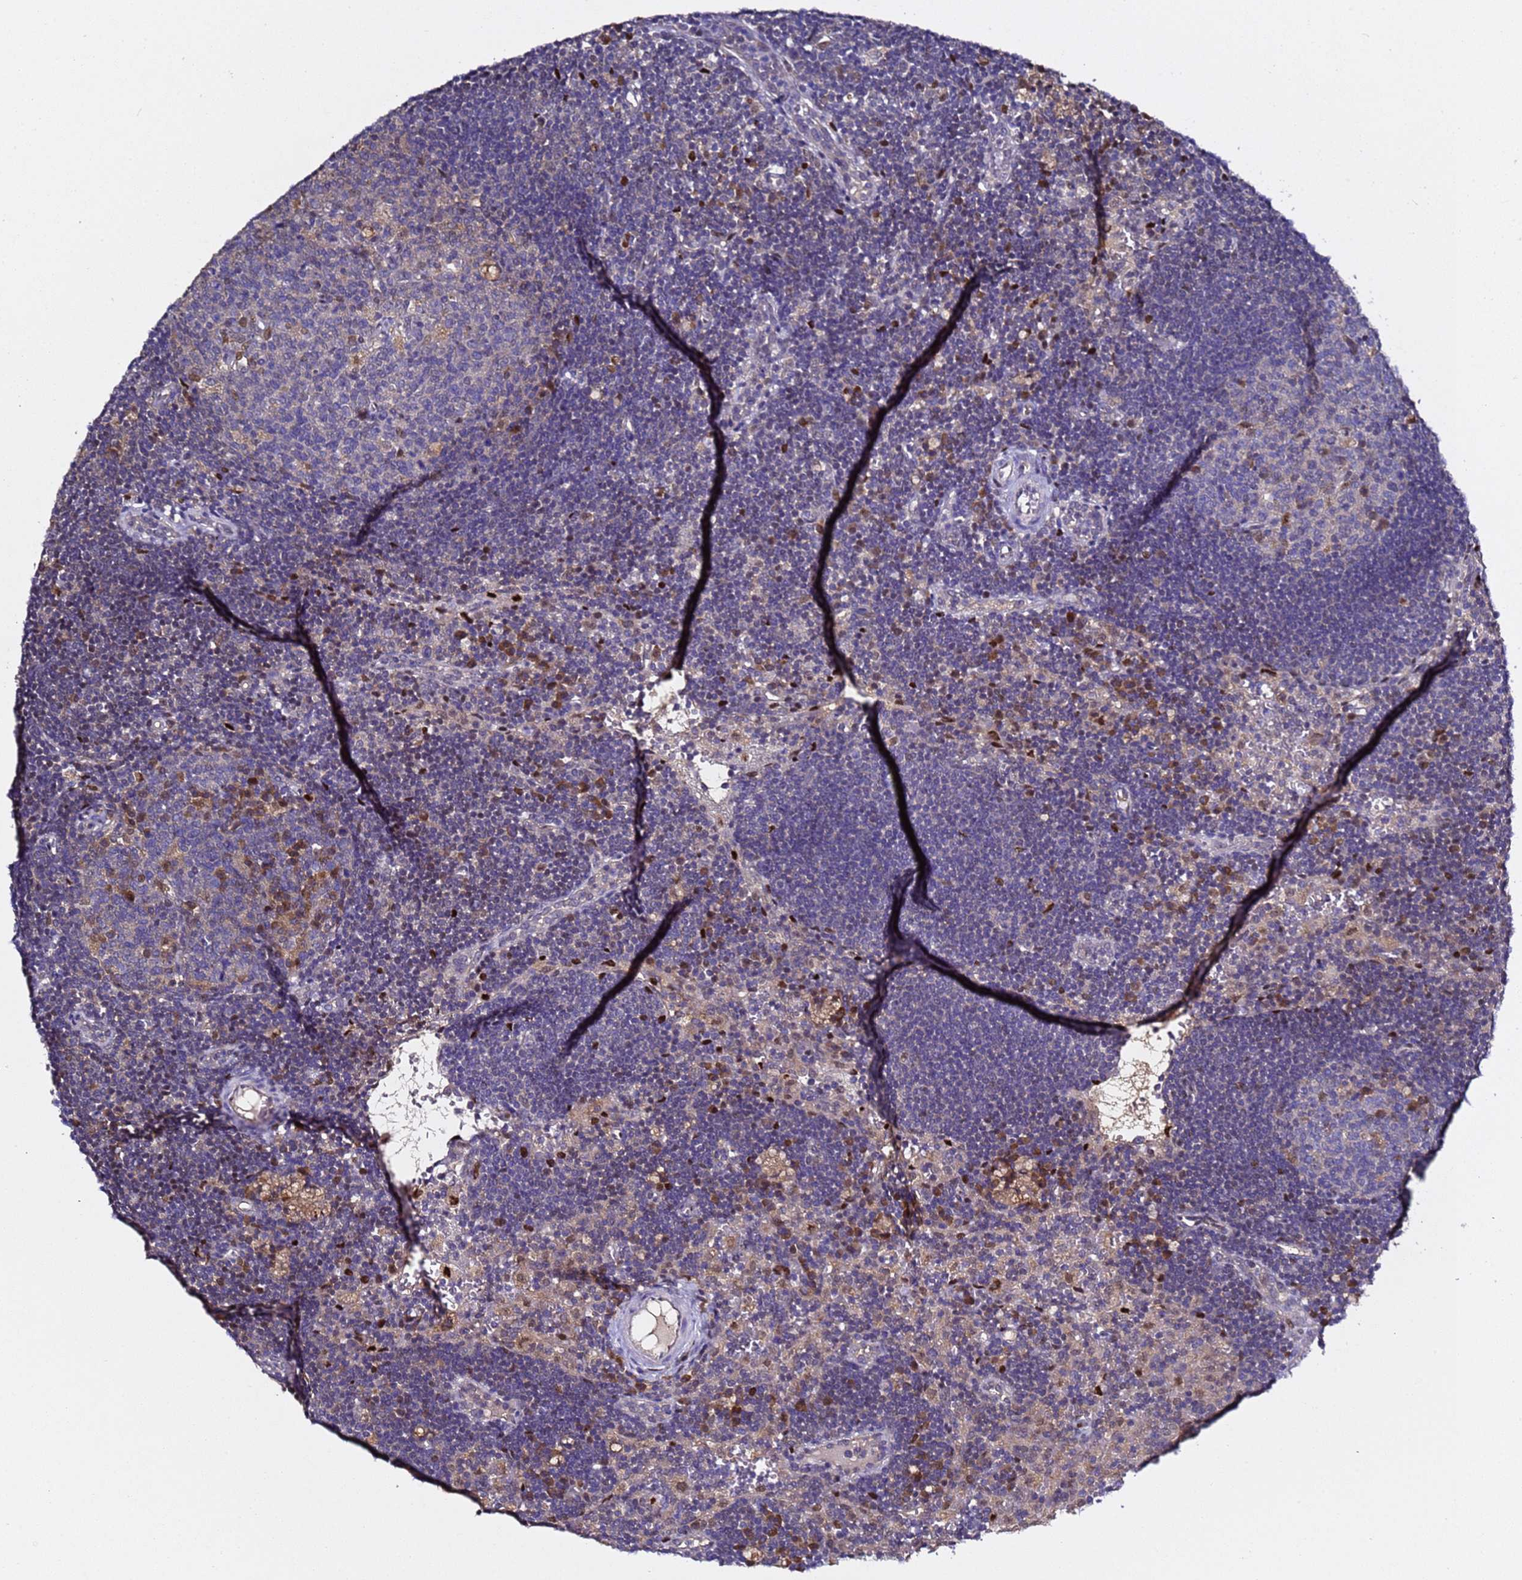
{"staining": {"intensity": "moderate", "quantity": "<25%", "location": "cytoplasmic/membranous"}, "tissue": "lymph node", "cell_type": "Germinal center cells", "image_type": "normal", "snomed": [{"axis": "morphology", "description": "Normal tissue, NOS"}, {"axis": "topography", "description": "Lymph node"}], "caption": "High-power microscopy captured an IHC micrograph of benign lymph node, revealing moderate cytoplasmic/membranous positivity in about <25% of germinal center cells.", "gene": "ALG3", "patient": {"sex": "male", "age": 62}}